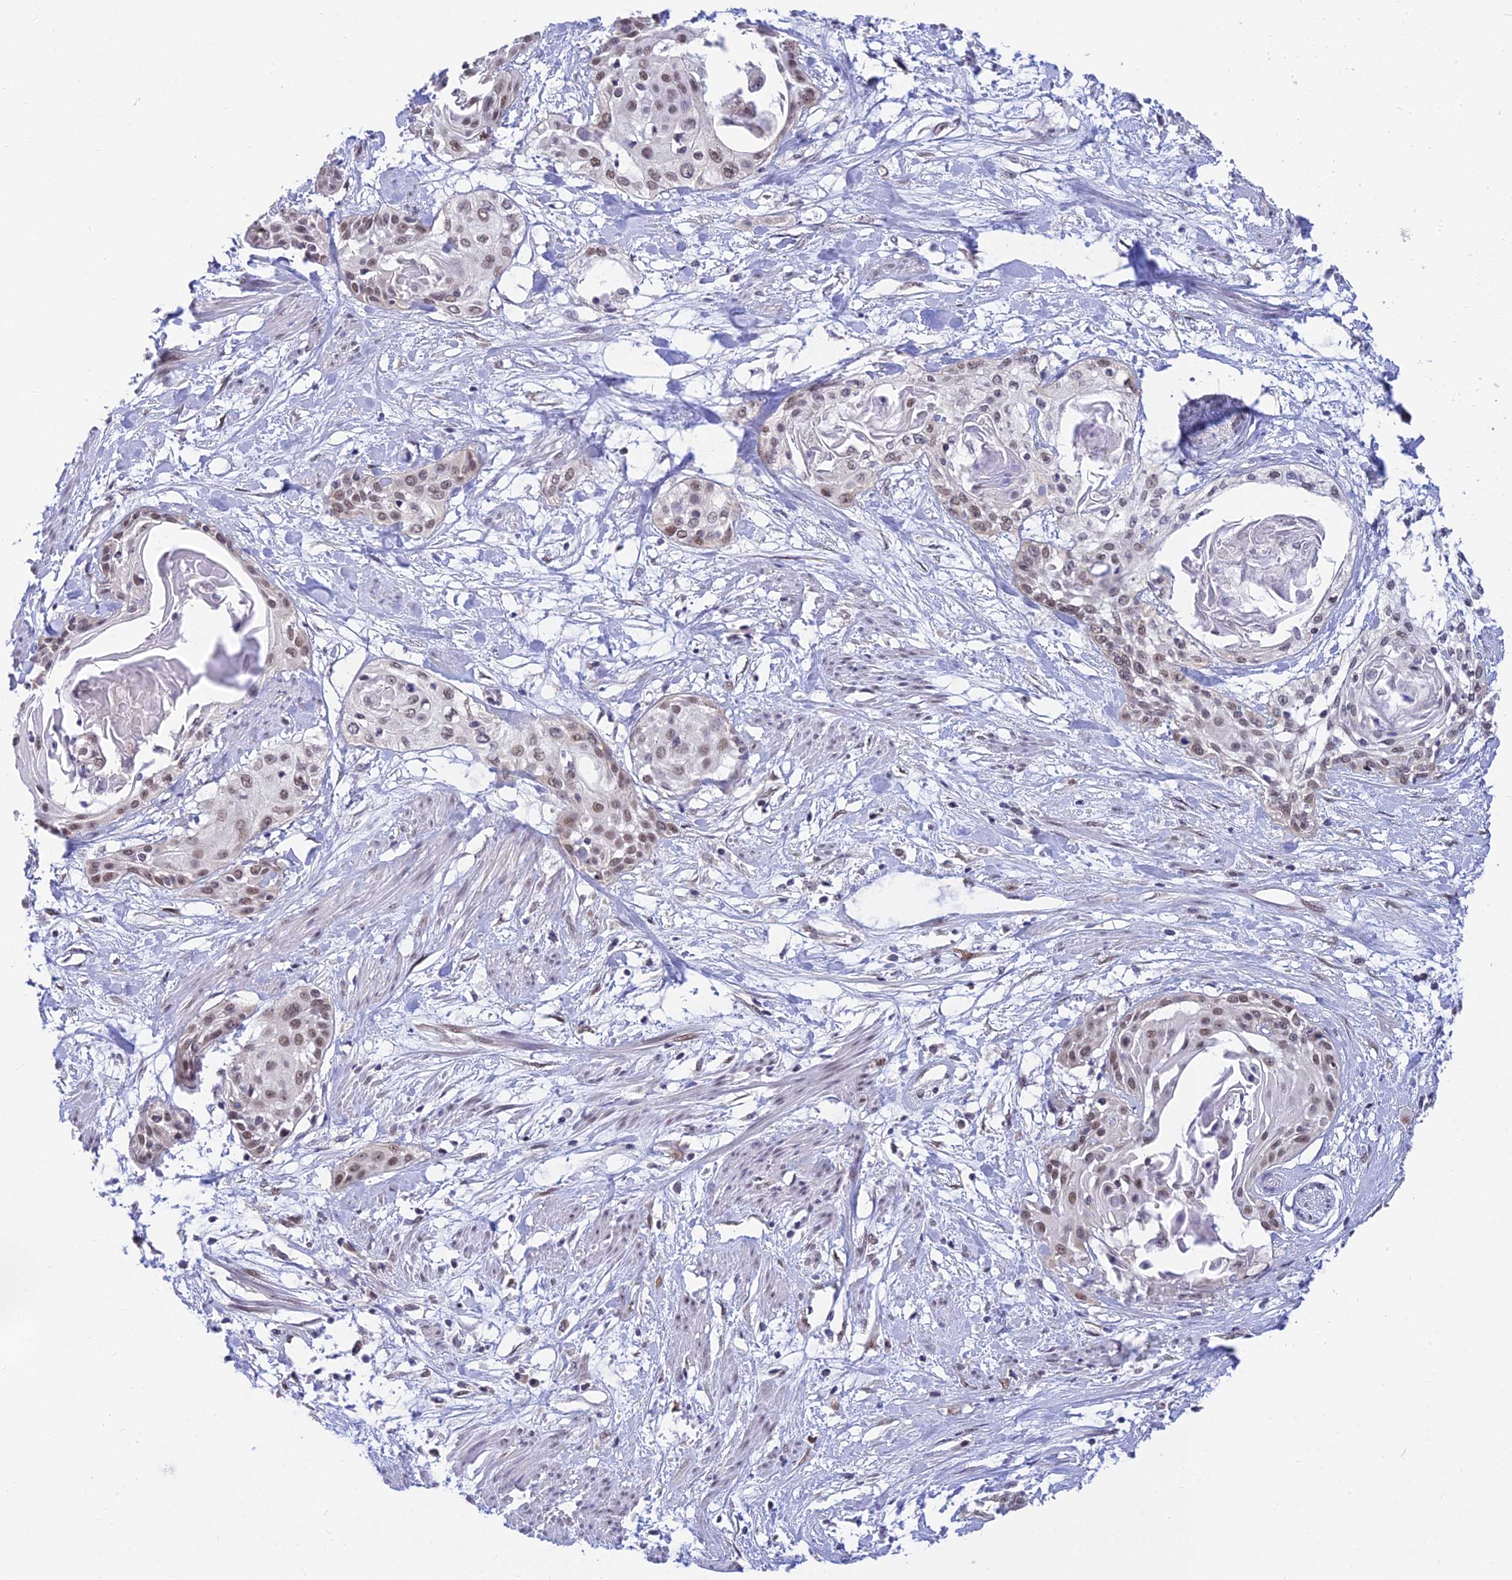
{"staining": {"intensity": "weak", "quantity": ">75%", "location": "nuclear"}, "tissue": "cervical cancer", "cell_type": "Tumor cells", "image_type": "cancer", "snomed": [{"axis": "morphology", "description": "Squamous cell carcinoma, NOS"}, {"axis": "topography", "description": "Cervix"}], "caption": "Weak nuclear protein positivity is appreciated in approximately >75% of tumor cells in cervical cancer. (DAB IHC, brown staining for protein, blue staining for nuclei).", "gene": "C2orf49", "patient": {"sex": "female", "age": 57}}